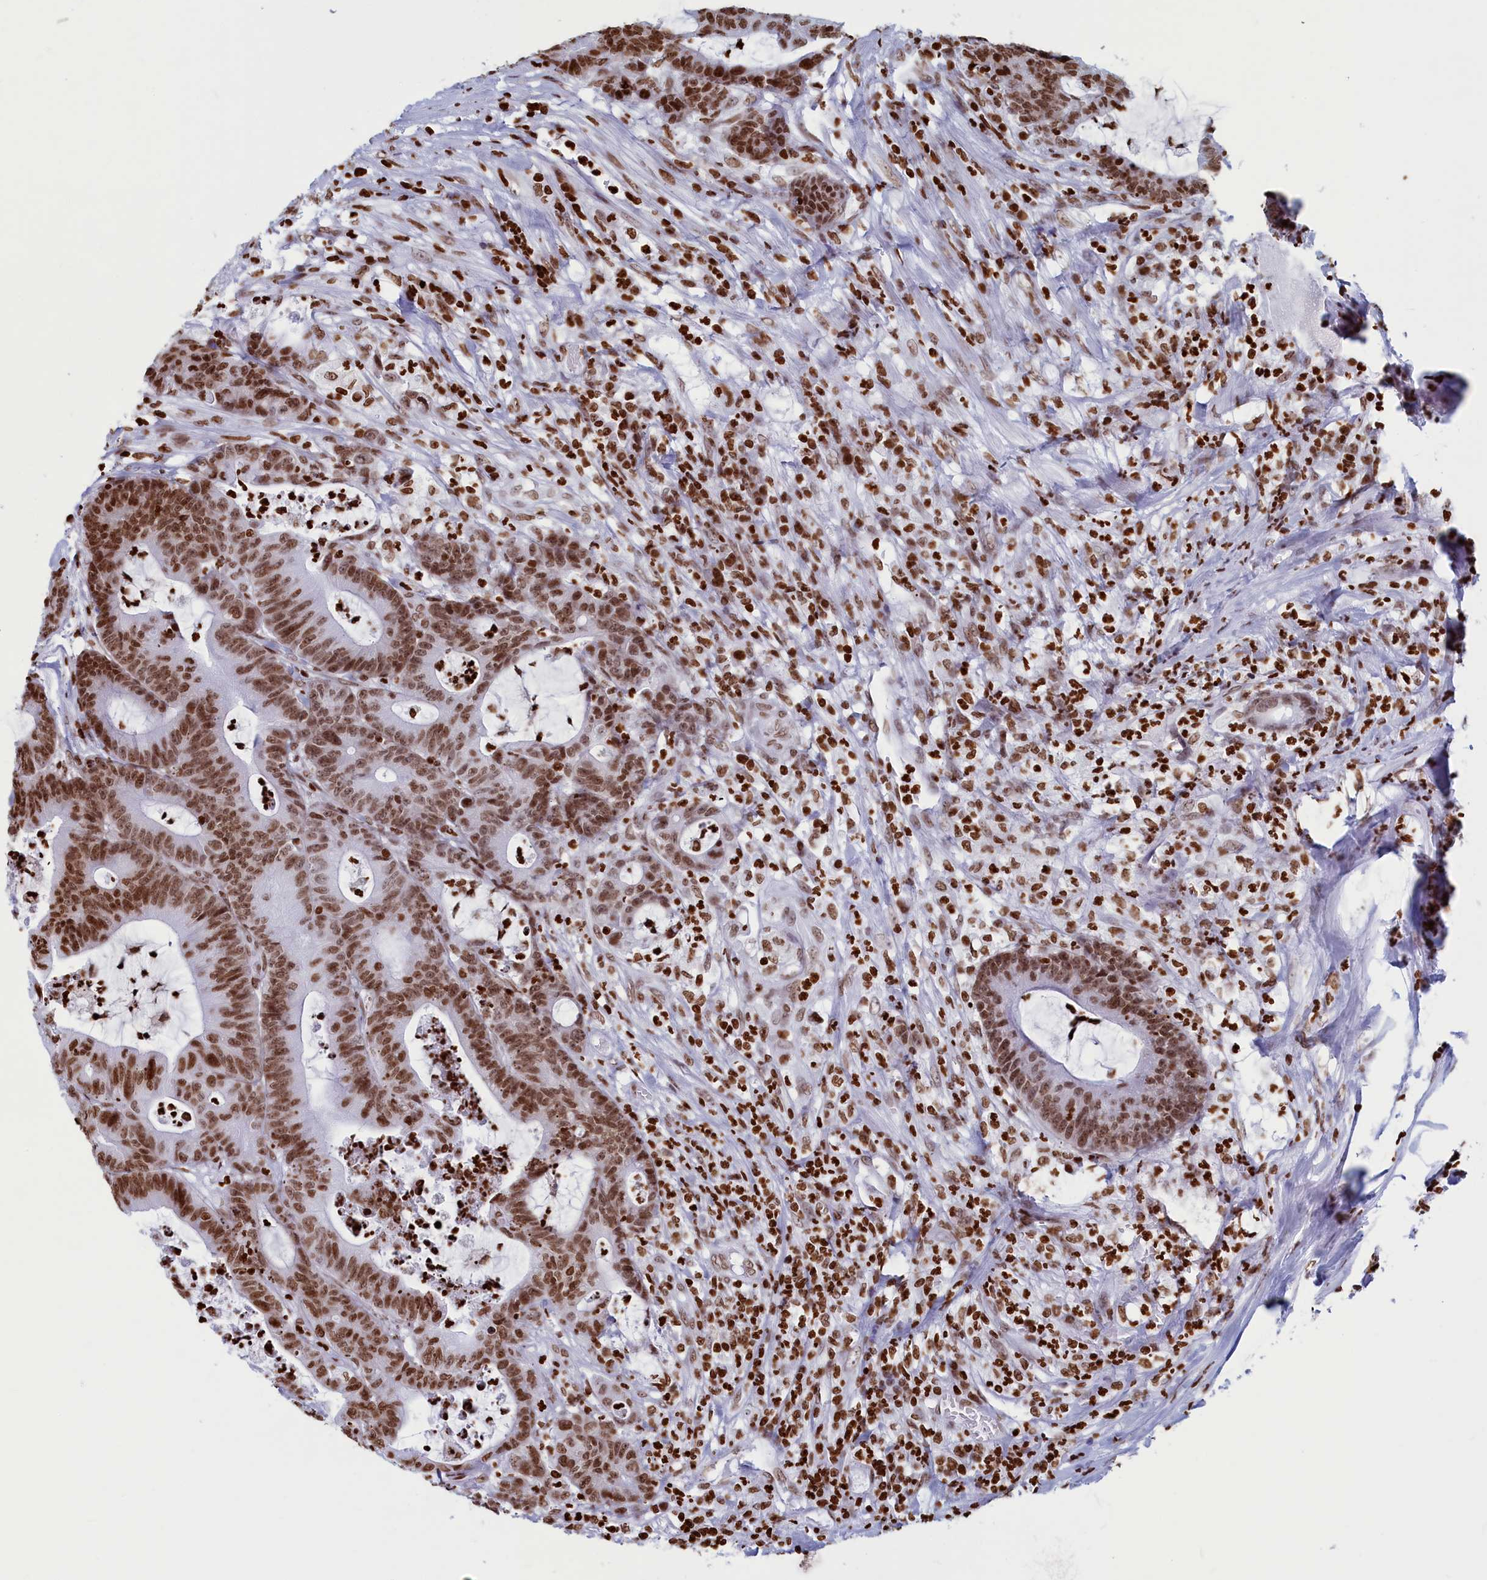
{"staining": {"intensity": "moderate", "quantity": ">75%", "location": "nuclear"}, "tissue": "colorectal cancer", "cell_type": "Tumor cells", "image_type": "cancer", "snomed": [{"axis": "morphology", "description": "Adenocarcinoma, NOS"}, {"axis": "topography", "description": "Colon"}], "caption": "Brown immunohistochemical staining in human colorectal cancer displays moderate nuclear expression in about >75% of tumor cells.", "gene": "APOBEC3A", "patient": {"sex": "female", "age": 84}}